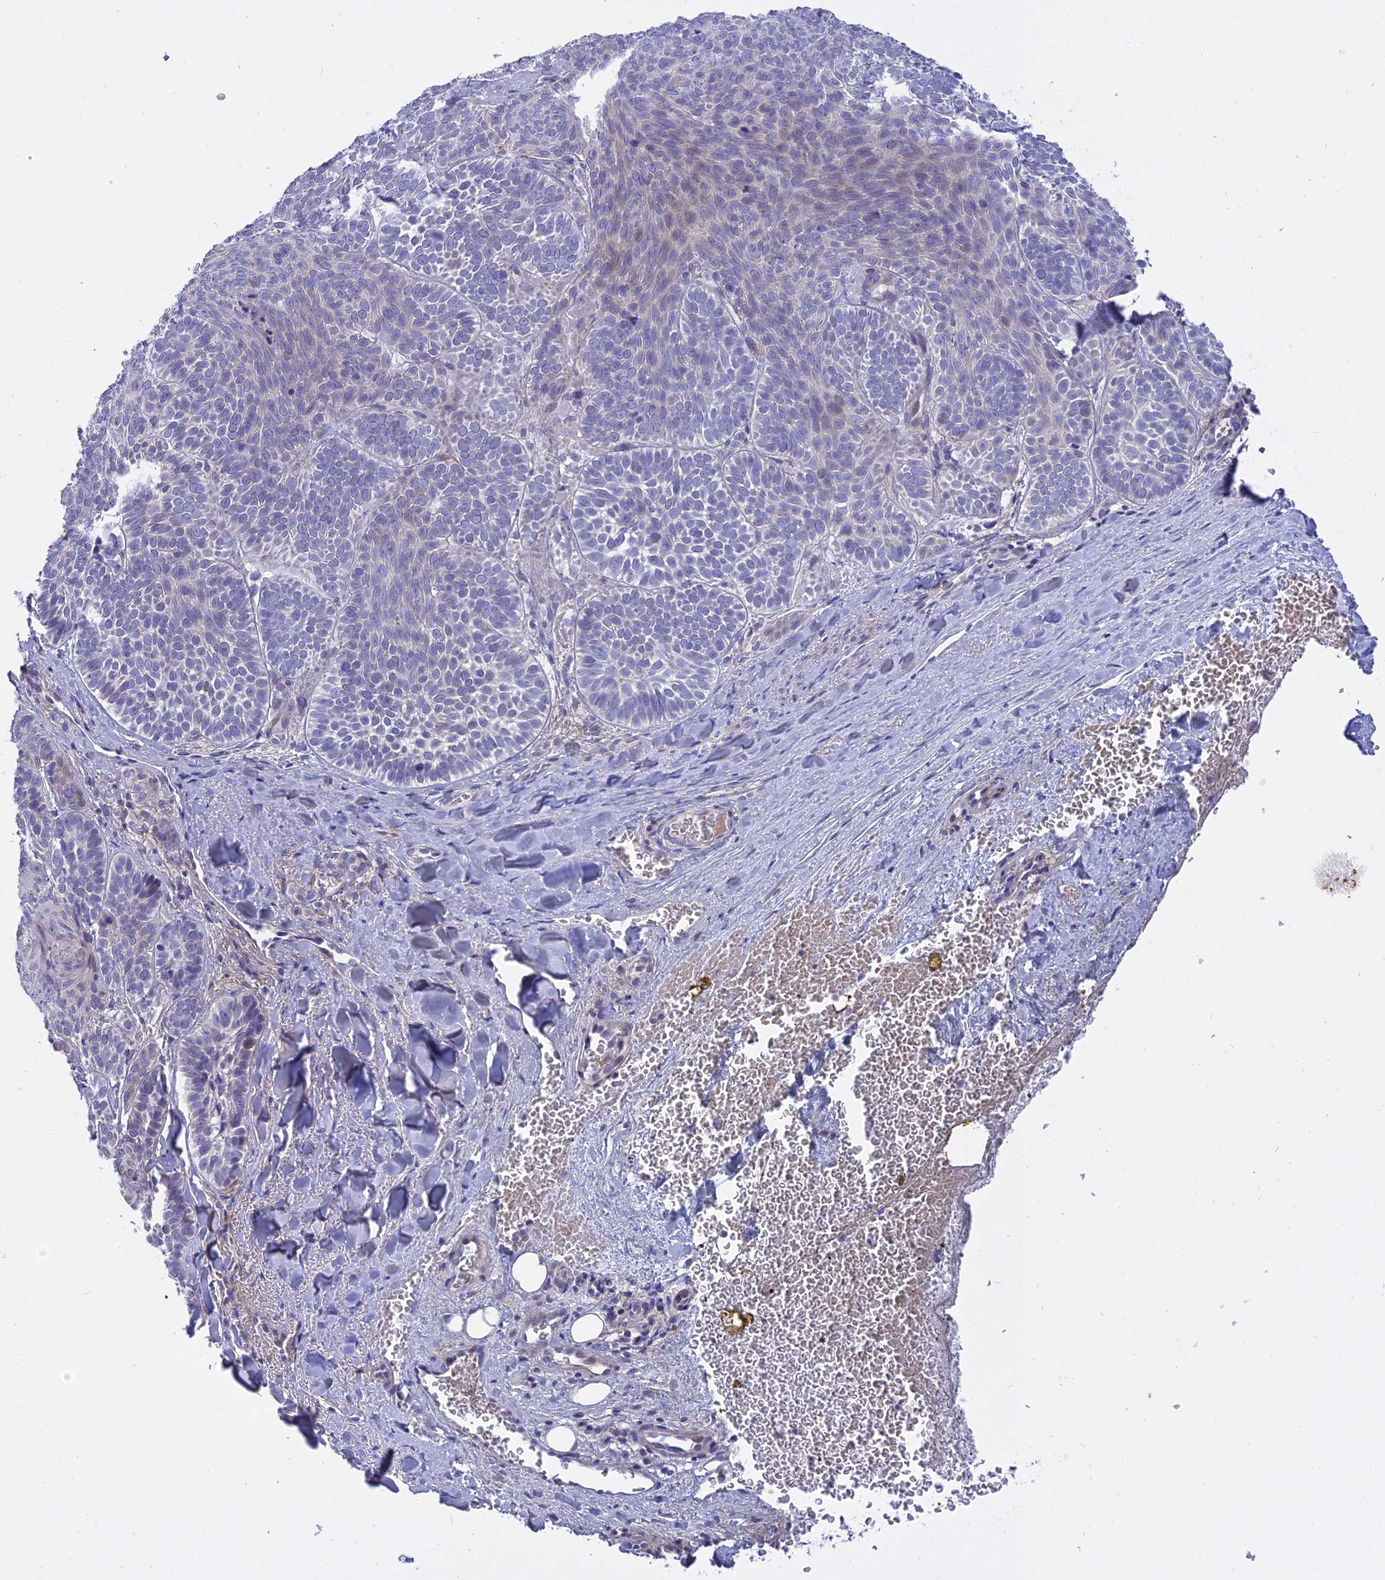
{"staining": {"intensity": "negative", "quantity": "none", "location": "none"}, "tissue": "skin cancer", "cell_type": "Tumor cells", "image_type": "cancer", "snomed": [{"axis": "morphology", "description": "Basal cell carcinoma"}, {"axis": "topography", "description": "Skin"}], "caption": "The image shows no staining of tumor cells in skin cancer. (Immunohistochemistry (ihc), brightfield microscopy, high magnification).", "gene": "MBD3L1", "patient": {"sex": "male", "age": 85}}